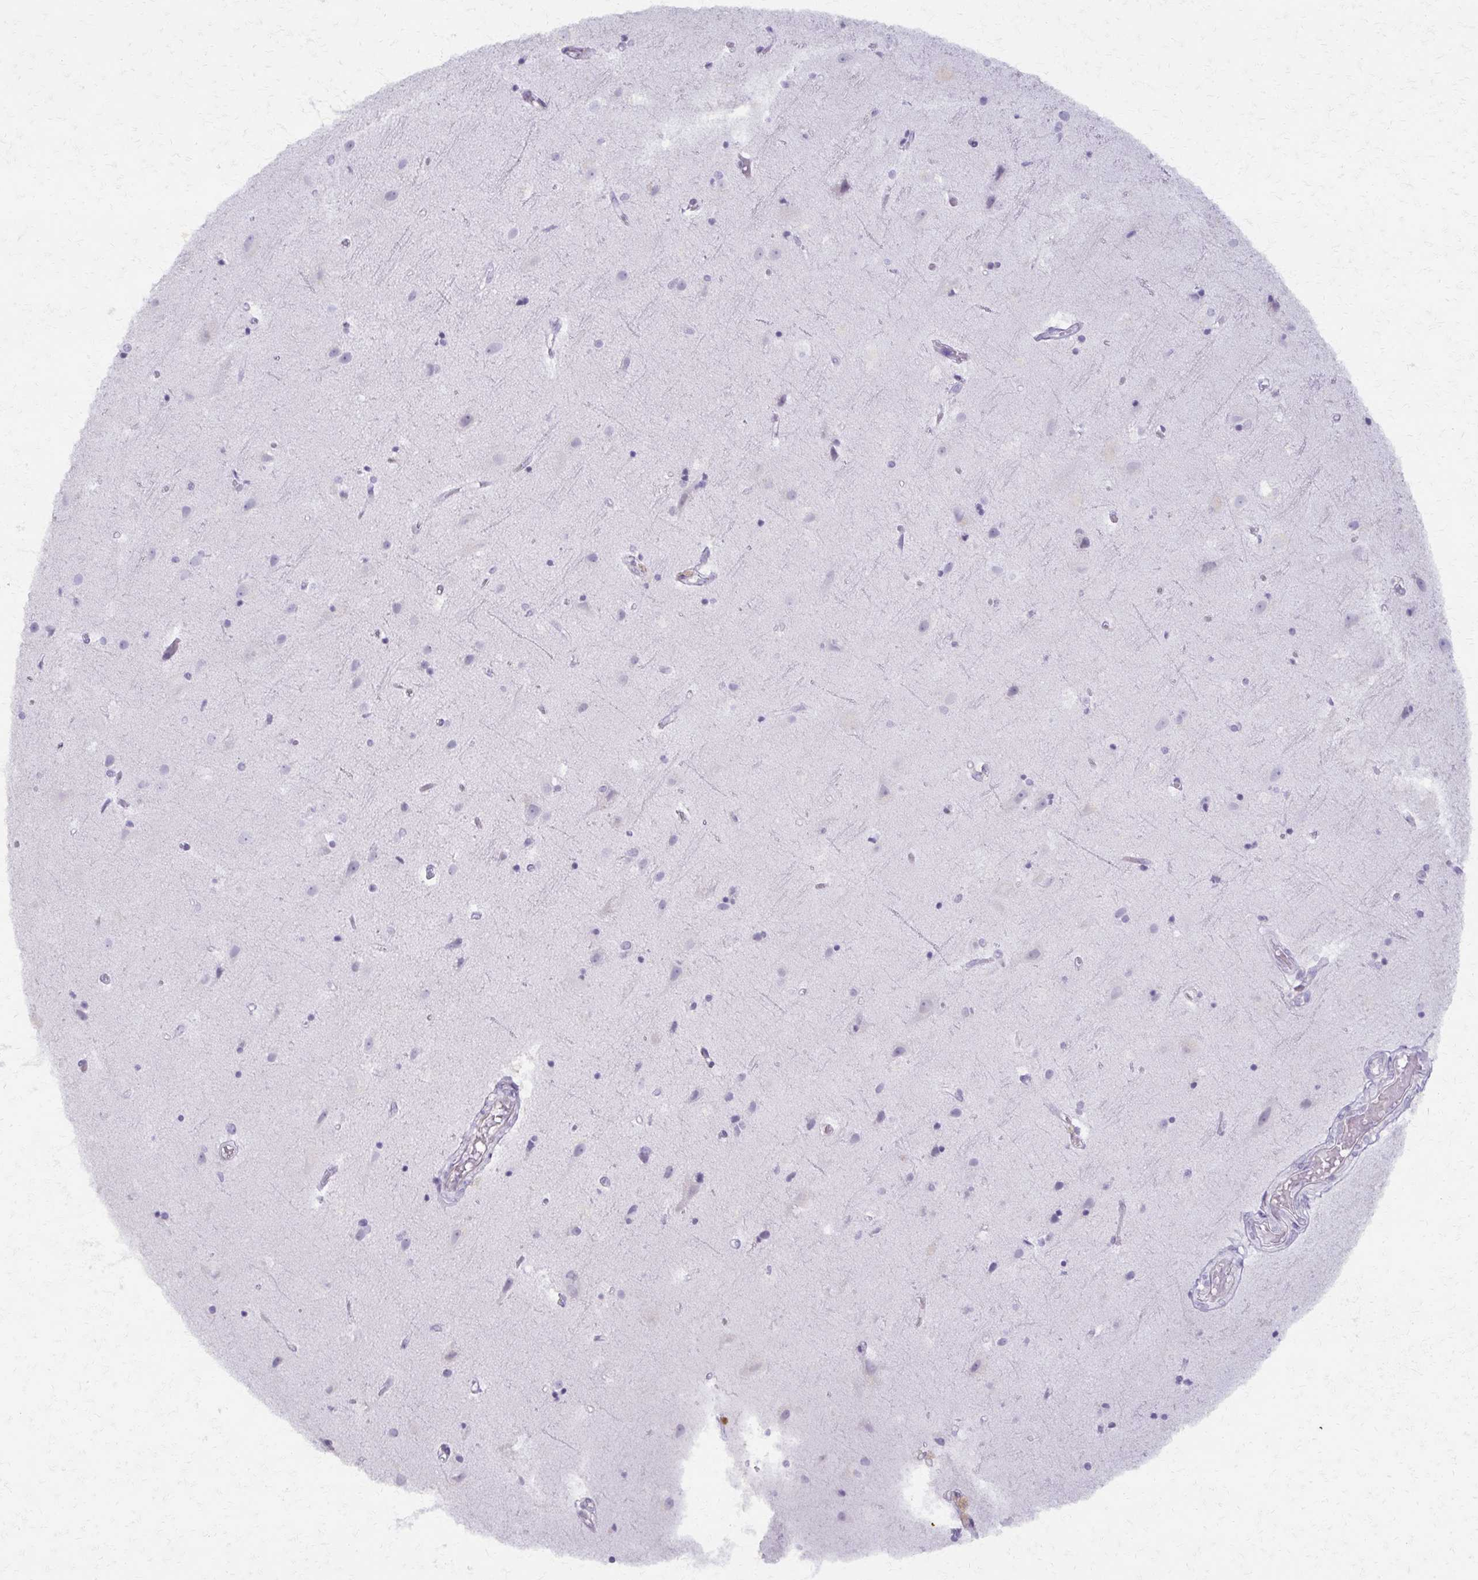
{"staining": {"intensity": "negative", "quantity": "none", "location": "none"}, "tissue": "cerebral cortex", "cell_type": "Endothelial cells", "image_type": "normal", "snomed": [{"axis": "morphology", "description": "Normal tissue, NOS"}, {"axis": "topography", "description": "Cerebral cortex"}], "caption": "This image is of benign cerebral cortex stained with immunohistochemistry to label a protein in brown with the nuclei are counter-stained blue. There is no staining in endothelial cells.", "gene": "MORC4", "patient": {"sex": "female", "age": 52}}